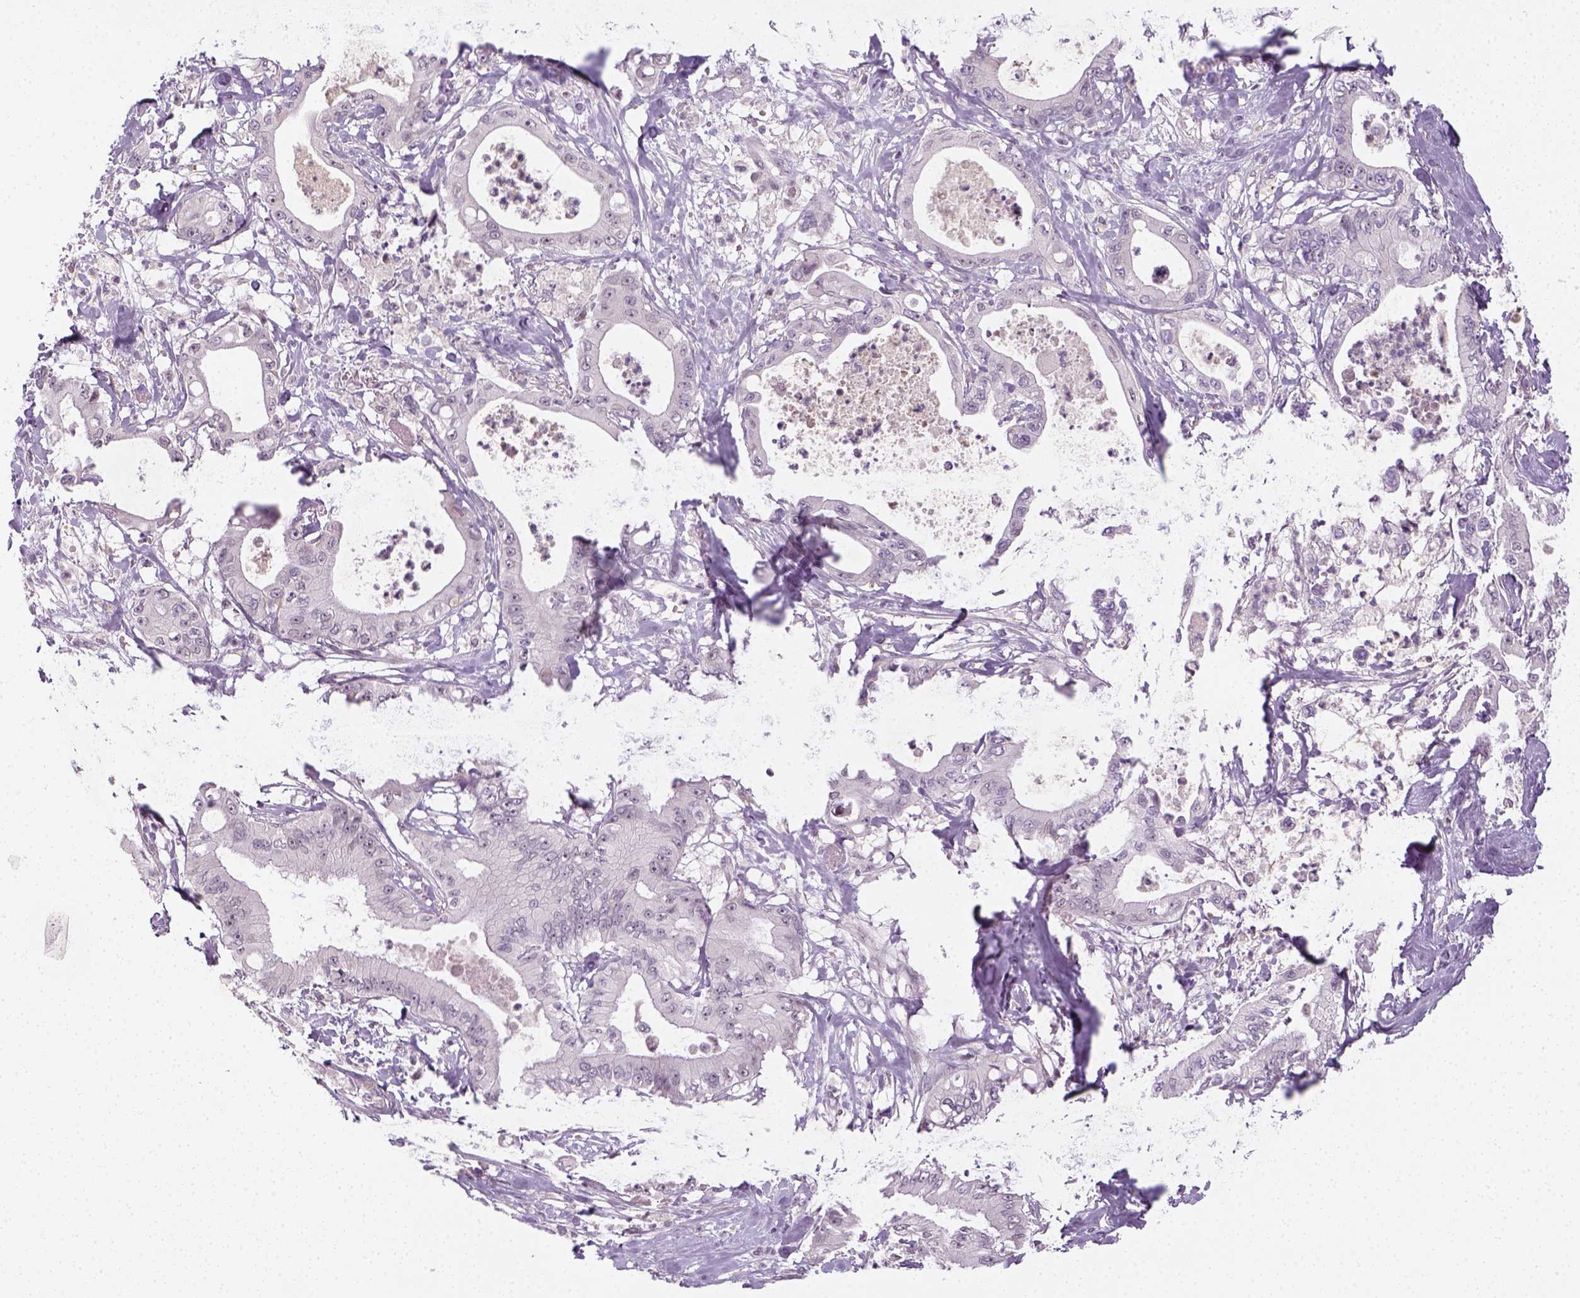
{"staining": {"intensity": "negative", "quantity": "none", "location": "none"}, "tissue": "pancreatic cancer", "cell_type": "Tumor cells", "image_type": "cancer", "snomed": [{"axis": "morphology", "description": "Adenocarcinoma, NOS"}, {"axis": "topography", "description": "Pancreas"}], "caption": "Immunohistochemistry (IHC) of pancreatic adenocarcinoma shows no staining in tumor cells.", "gene": "MAGEB3", "patient": {"sex": "male", "age": 71}}